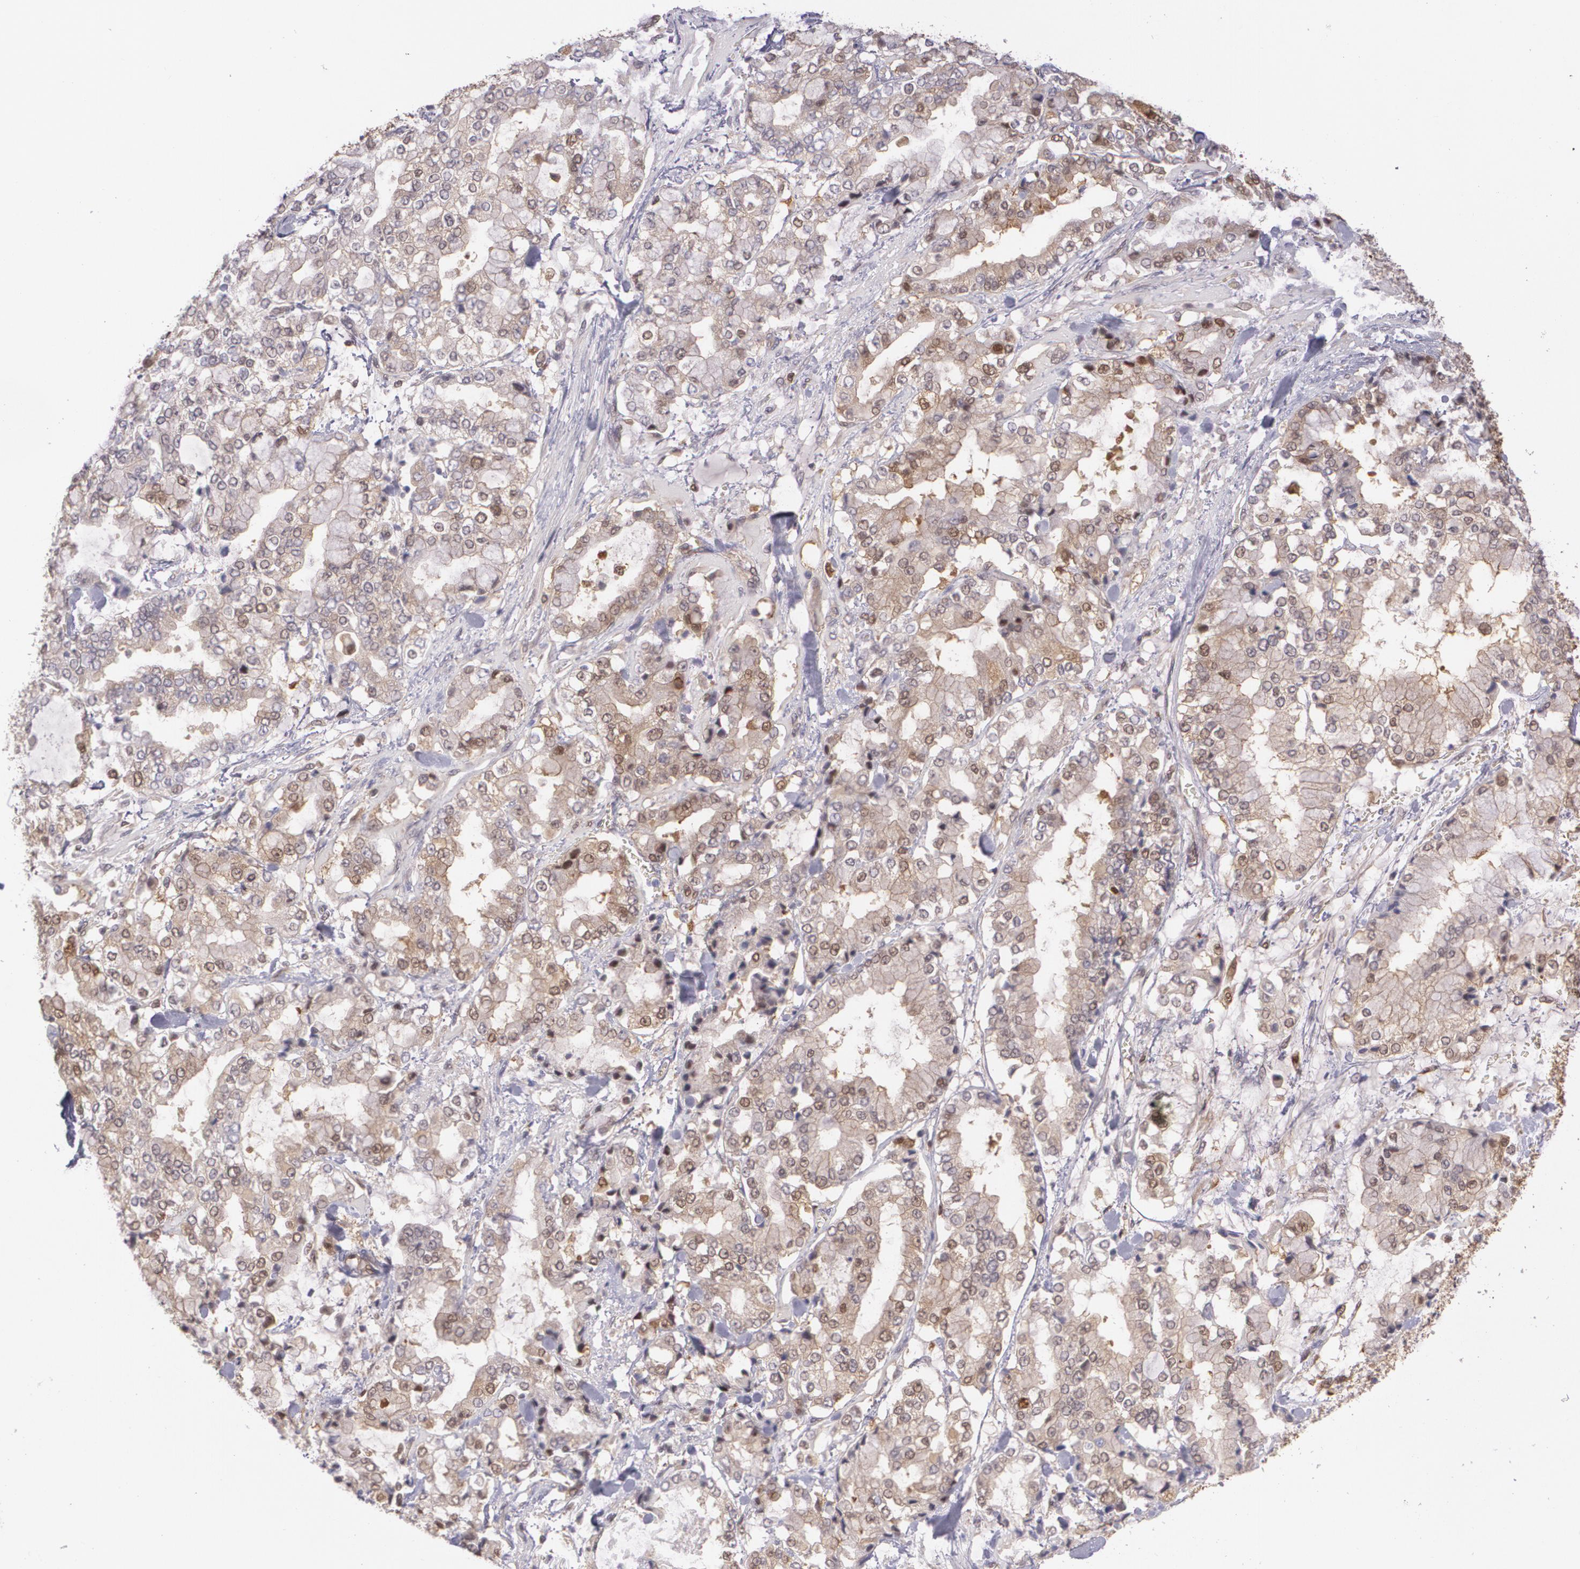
{"staining": {"intensity": "weak", "quantity": ">75%", "location": "cytoplasmic/membranous"}, "tissue": "stomach cancer", "cell_type": "Tumor cells", "image_type": "cancer", "snomed": [{"axis": "morphology", "description": "Normal tissue, NOS"}, {"axis": "morphology", "description": "Adenocarcinoma, NOS"}, {"axis": "topography", "description": "Stomach, upper"}, {"axis": "topography", "description": "Stomach"}], "caption": "The image reveals immunohistochemical staining of stomach cancer. There is weak cytoplasmic/membranous expression is identified in approximately >75% of tumor cells.", "gene": "HSPH1", "patient": {"sex": "male", "age": 76}}